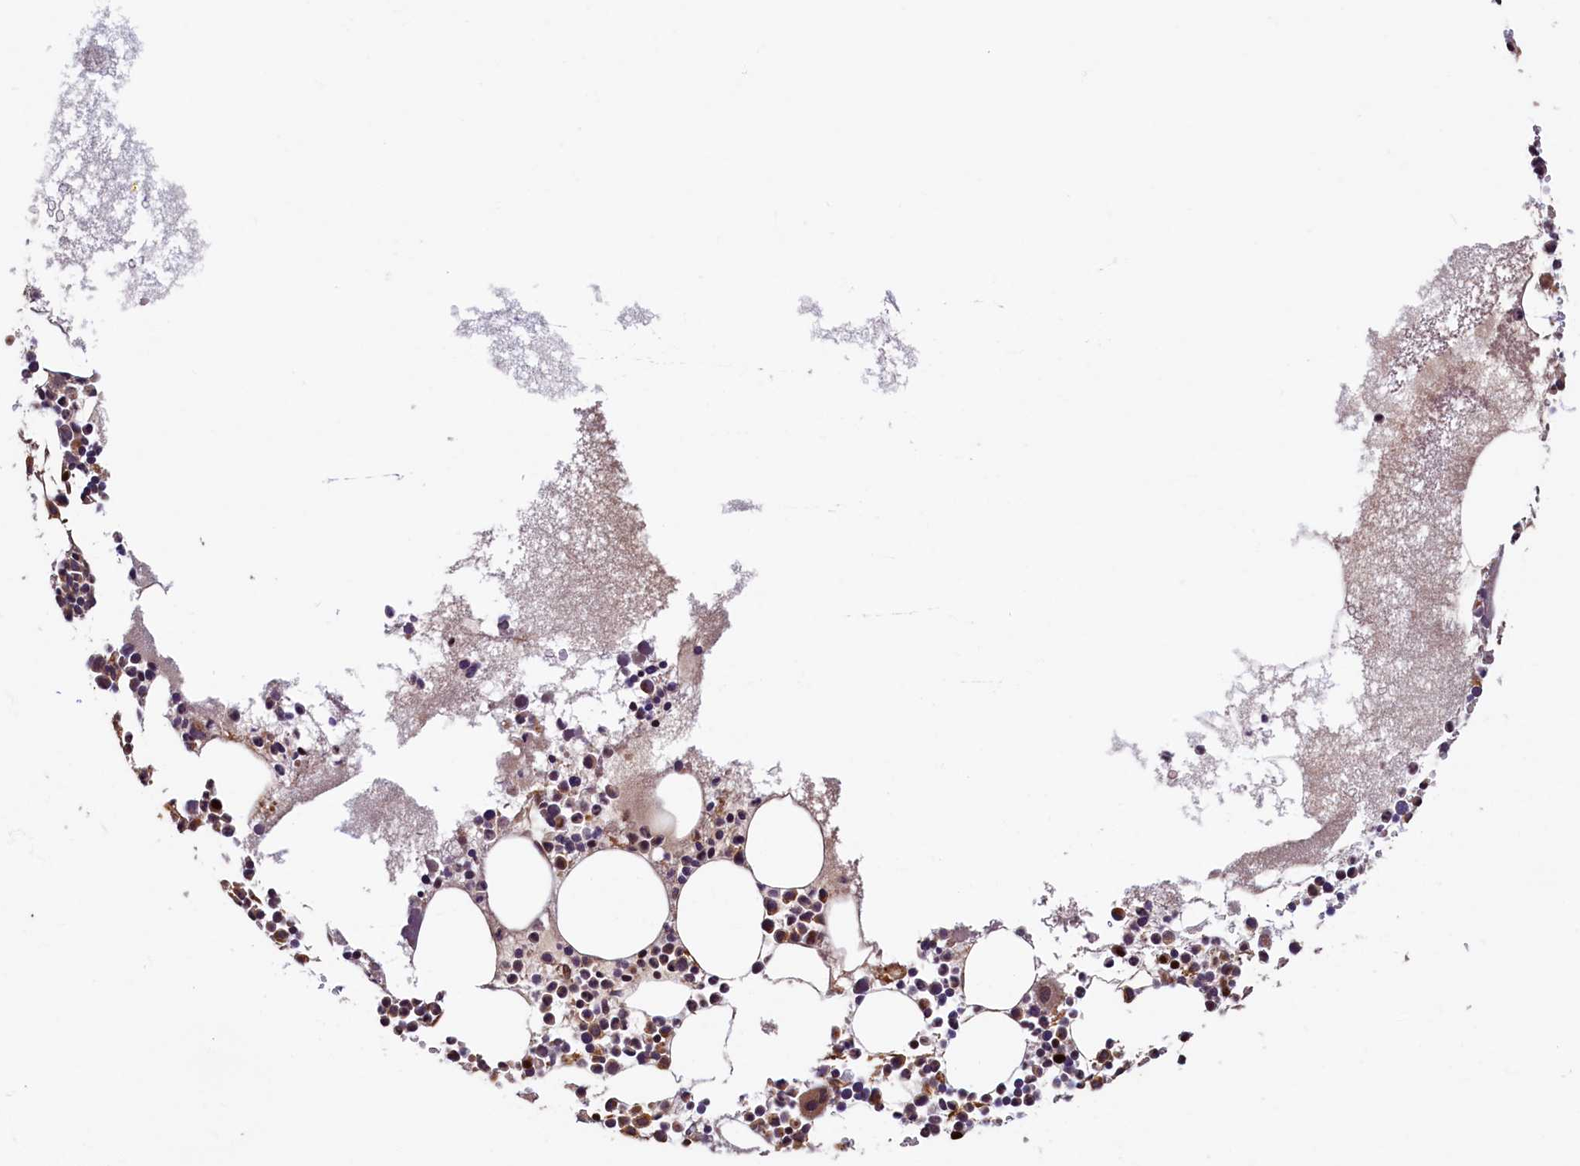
{"staining": {"intensity": "moderate", "quantity": "25%-75%", "location": "cytoplasmic/membranous,nuclear"}, "tissue": "bone marrow", "cell_type": "Hematopoietic cells", "image_type": "normal", "snomed": [{"axis": "morphology", "description": "Normal tissue, NOS"}, {"axis": "topography", "description": "Bone marrow"}], "caption": "Hematopoietic cells demonstrate medium levels of moderate cytoplasmic/membranous,nuclear expression in about 25%-75% of cells in benign human bone marrow. (Stains: DAB (3,3'-diaminobenzidine) in brown, nuclei in blue, Microscopy: brightfield microscopy at high magnification).", "gene": "NCKAP5L", "patient": {"sex": "female", "age": 78}}